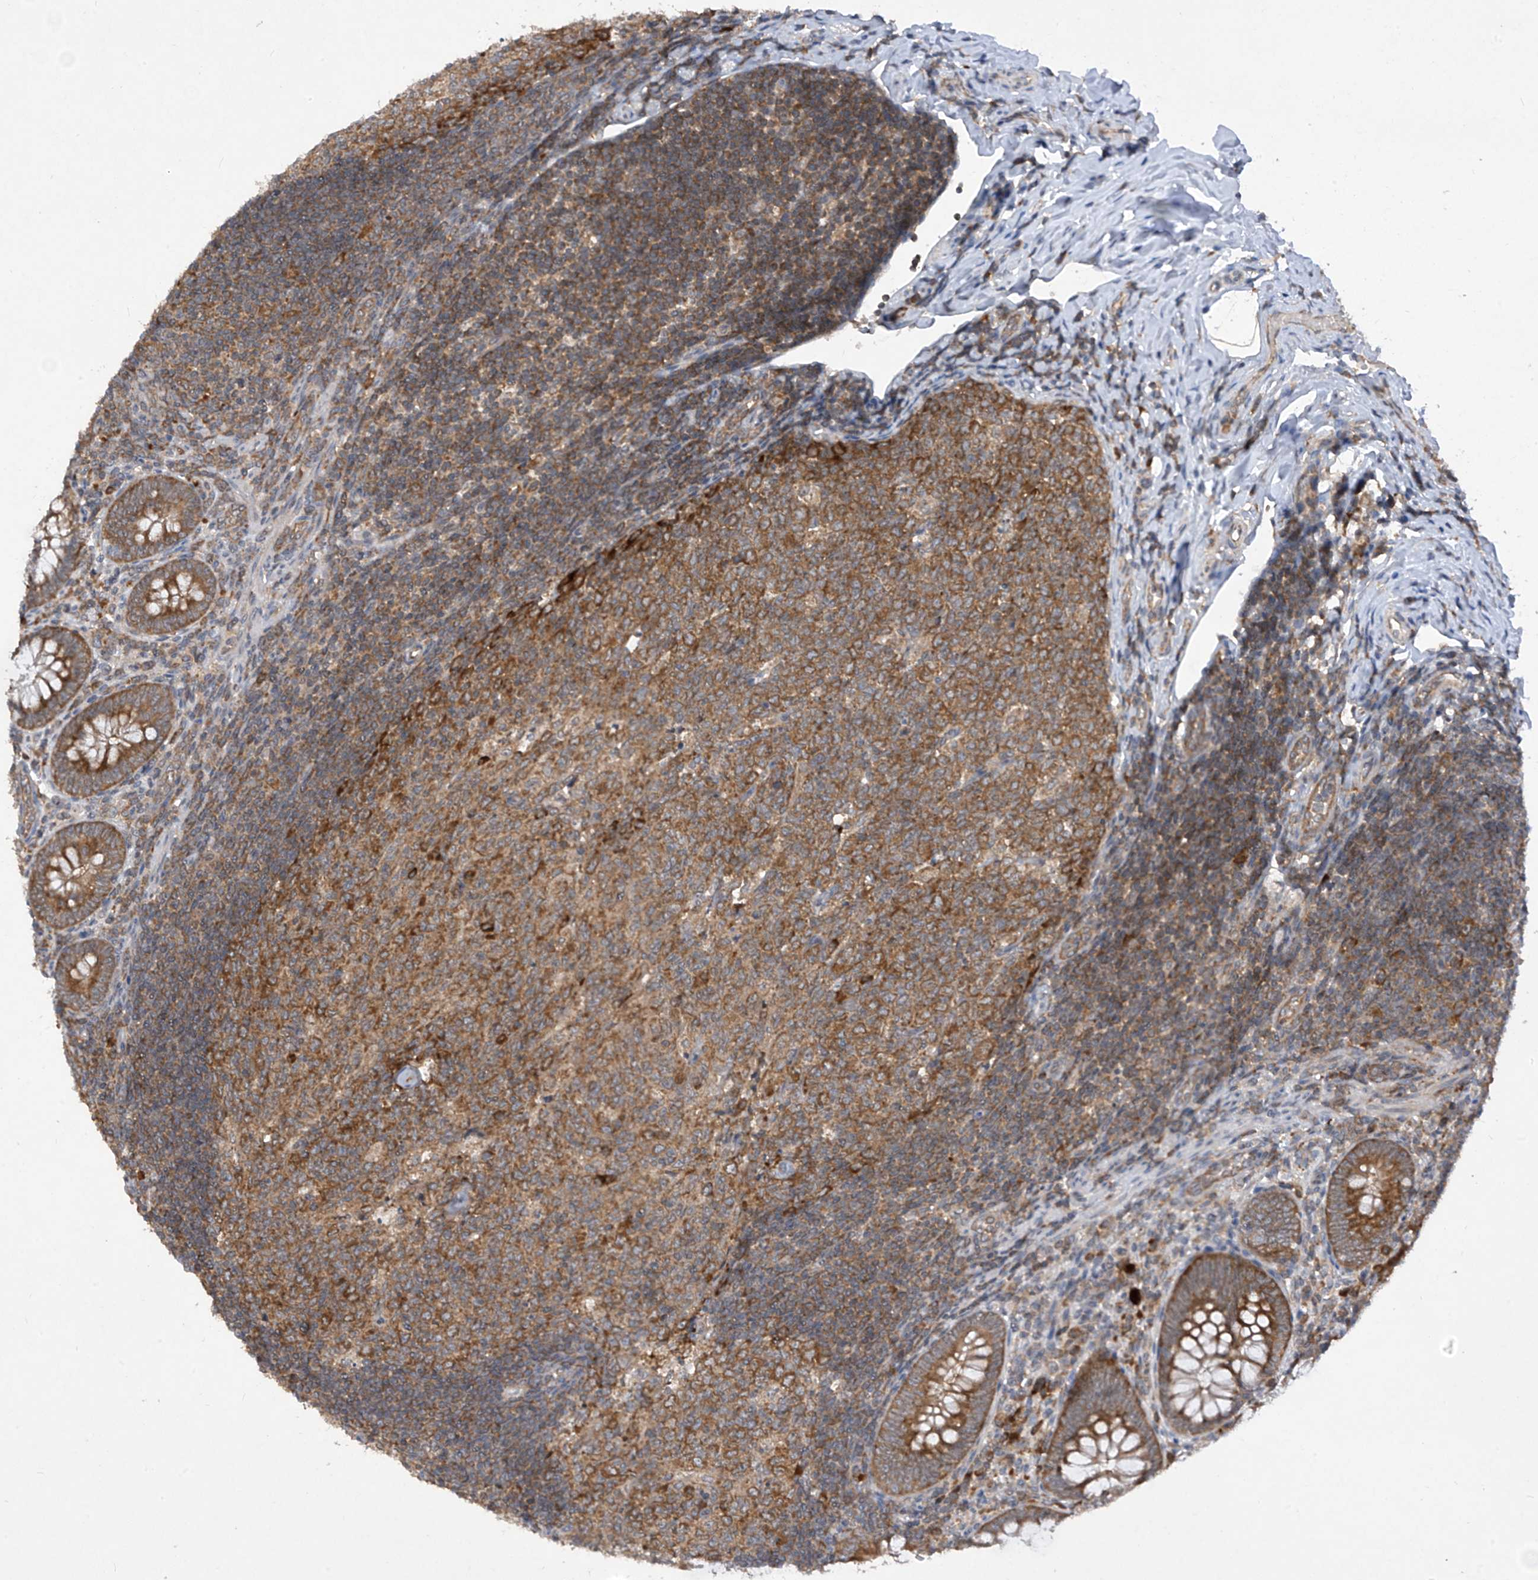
{"staining": {"intensity": "moderate", "quantity": ">75%", "location": "cytoplasmic/membranous"}, "tissue": "appendix", "cell_type": "Glandular cells", "image_type": "normal", "snomed": [{"axis": "morphology", "description": "Normal tissue, NOS"}, {"axis": "topography", "description": "Appendix"}], "caption": "Protein staining exhibits moderate cytoplasmic/membranous staining in about >75% of glandular cells in benign appendix.", "gene": "RPL34", "patient": {"sex": "male", "age": 14}}